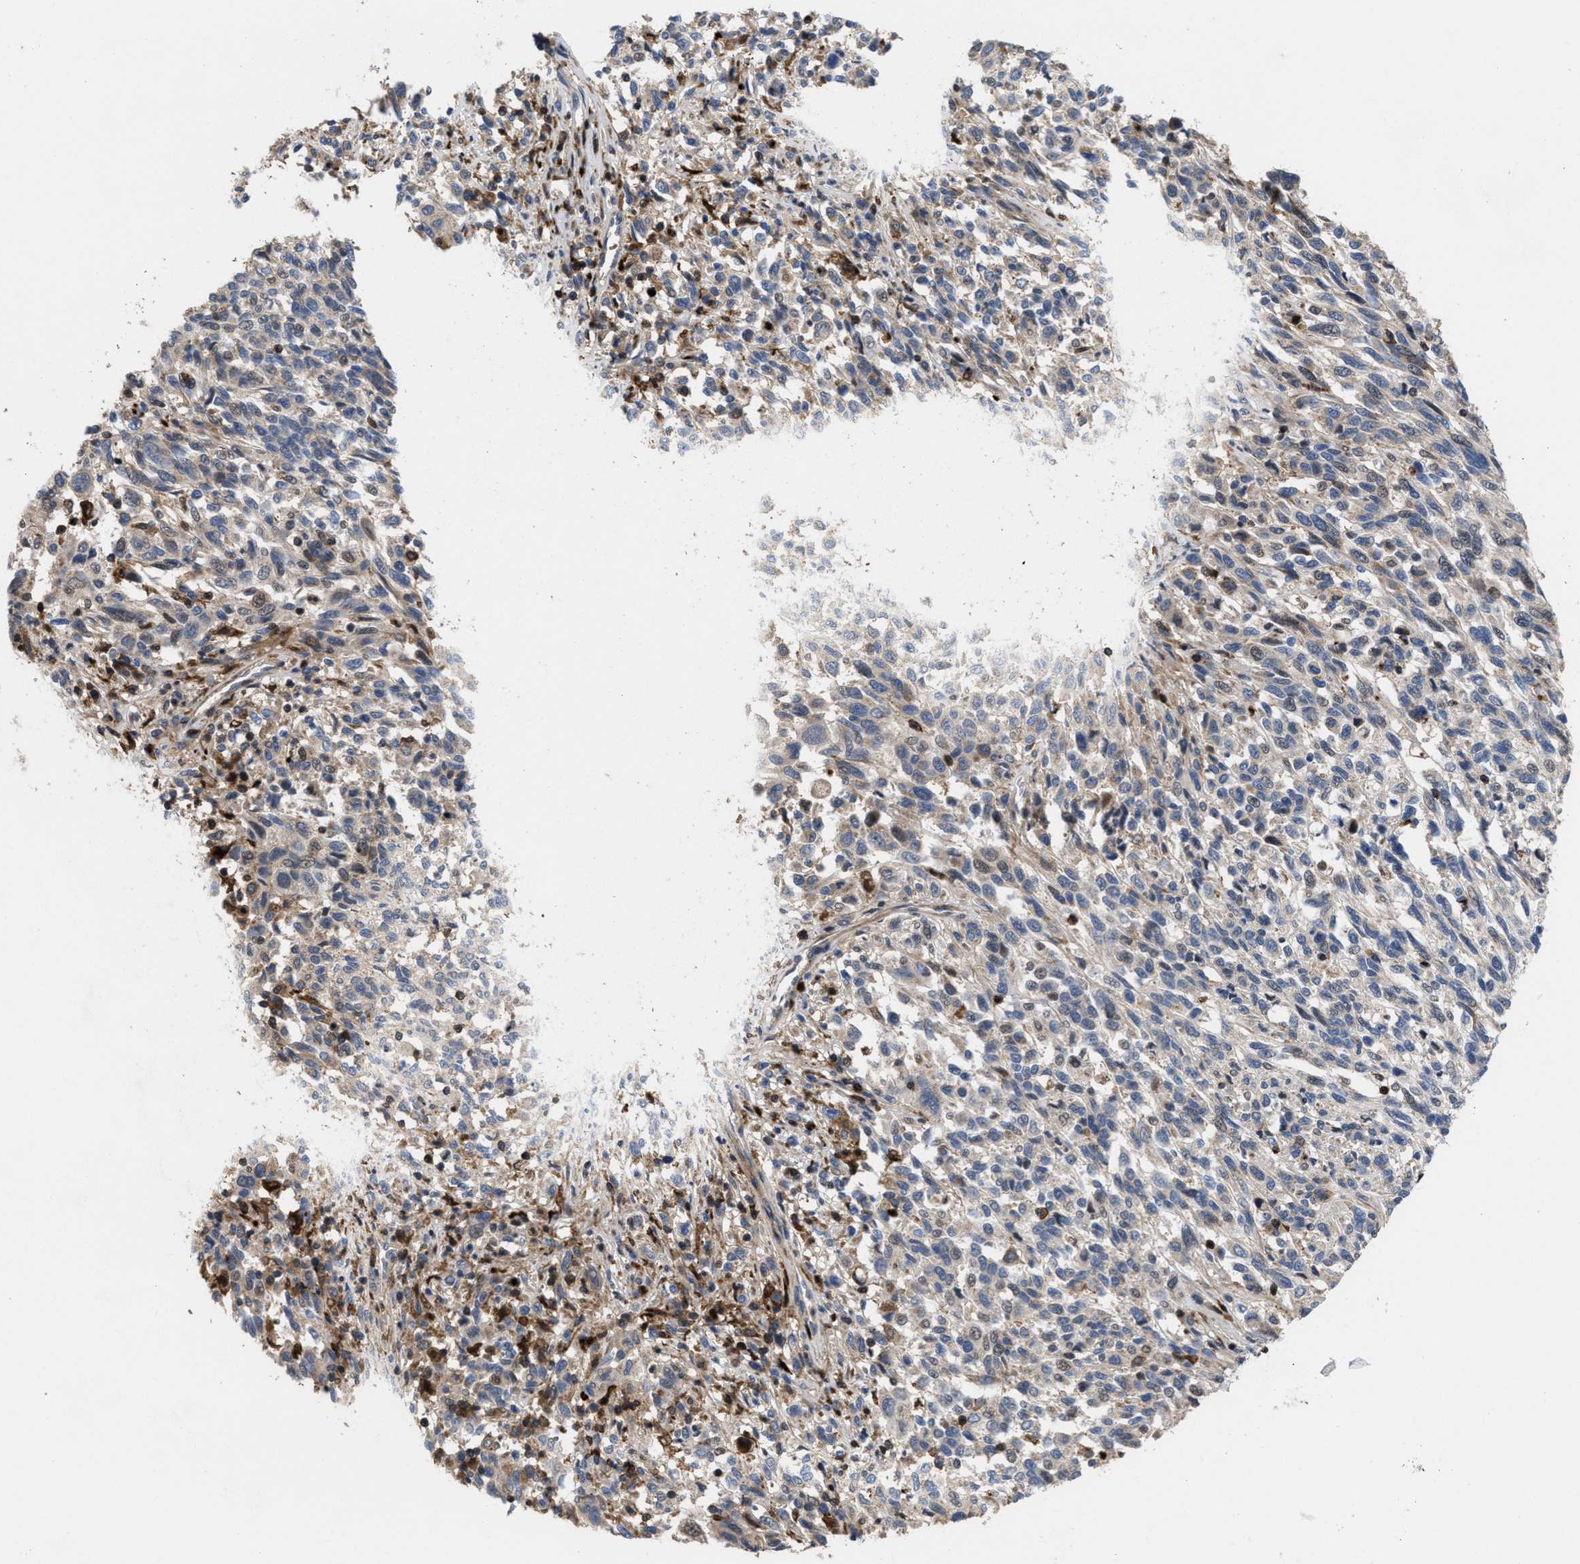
{"staining": {"intensity": "weak", "quantity": "<25%", "location": "cytoplasmic/membranous"}, "tissue": "melanoma", "cell_type": "Tumor cells", "image_type": "cancer", "snomed": [{"axis": "morphology", "description": "Malignant melanoma, Metastatic site"}, {"axis": "topography", "description": "Lymph node"}], "caption": "Tumor cells are negative for brown protein staining in malignant melanoma (metastatic site).", "gene": "PTPRE", "patient": {"sex": "male", "age": 61}}